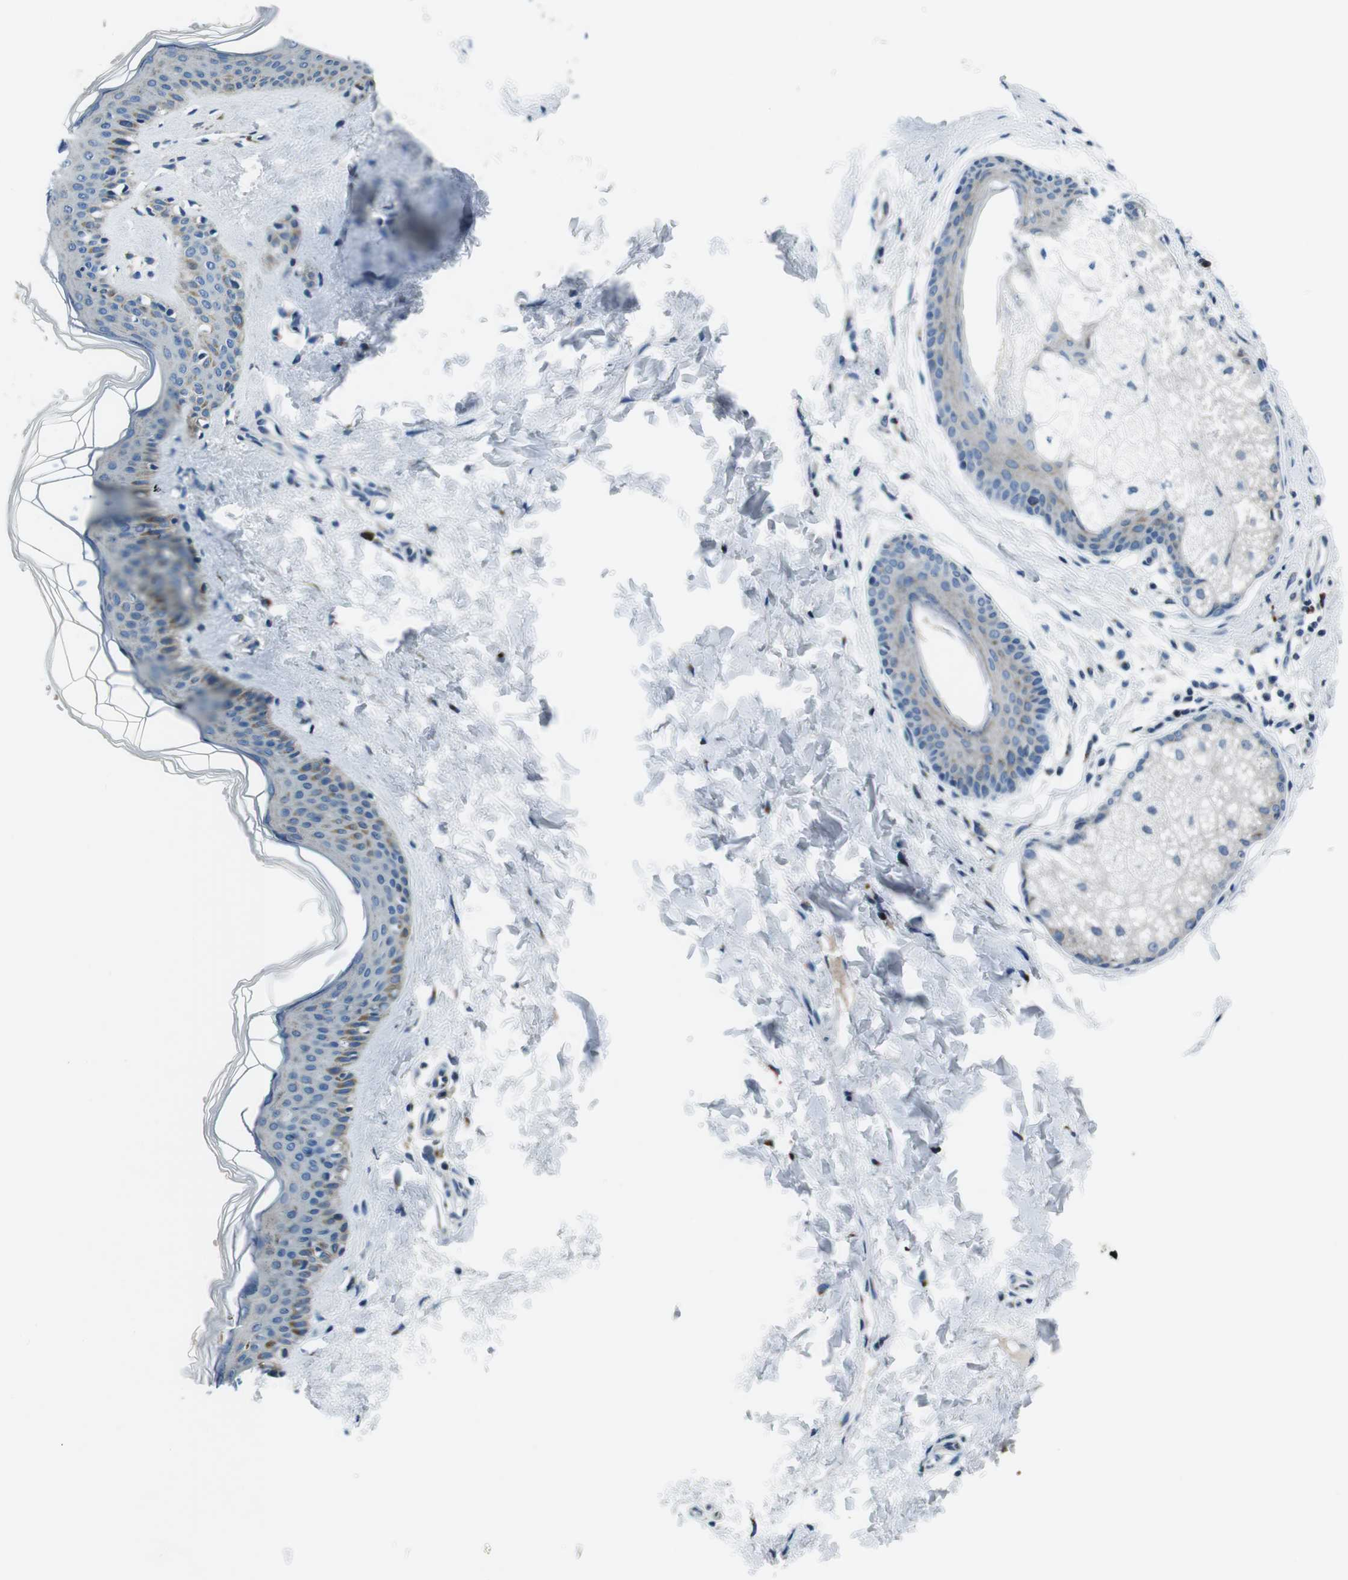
{"staining": {"intensity": "moderate", "quantity": ">75%", "location": "cytoplasmic/membranous"}, "tissue": "skin", "cell_type": "Fibroblasts", "image_type": "normal", "snomed": [{"axis": "morphology", "description": "Normal tissue, NOS"}, {"axis": "topography", "description": "Skin"}], "caption": "Brown immunohistochemical staining in normal human skin reveals moderate cytoplasmic/membranous staining in approximately >75% of fibroblasts.", "gene": "NUCB2", "patient": {"sex": "female", "age": 41}}